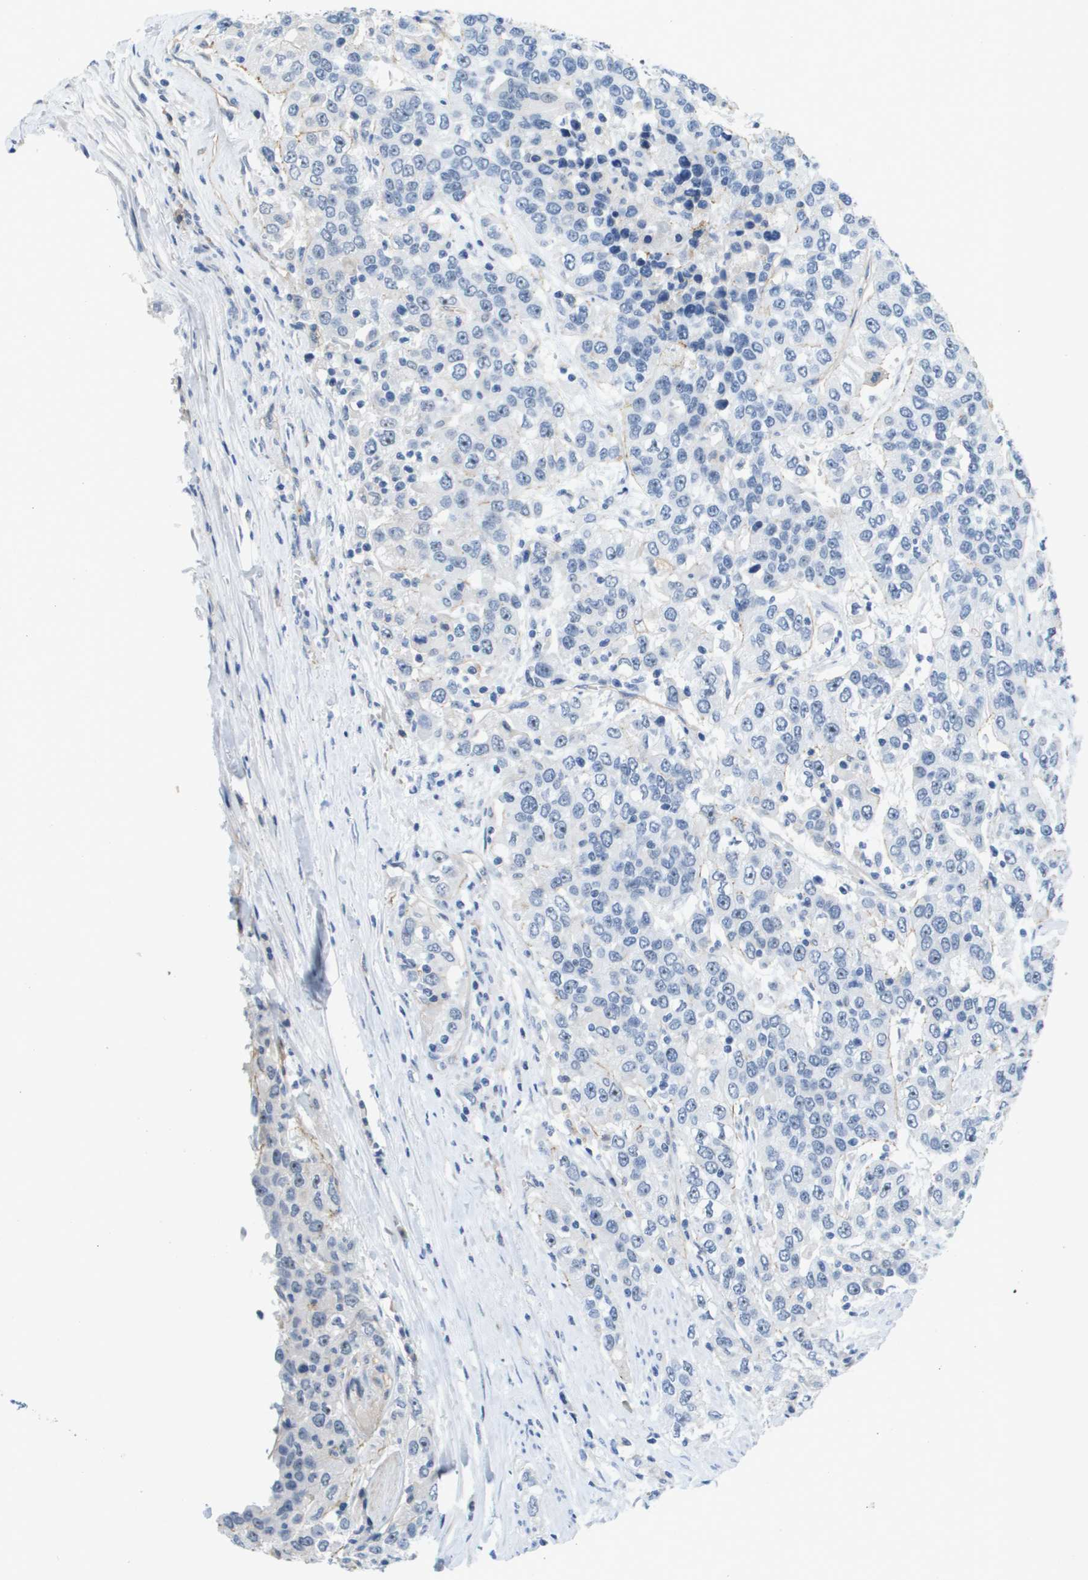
{"staining": {"intensity": "negative", "quantity": "none", "location": "none"}, "tissue": "urothelial cancer", "cell_type": "Tumor cells", "image_type": "cancer", "snomed": [{"axis": "morphology", "description": "Urothelial carcinoma, High grade"}, {"axis": "topography", "description": "Urinary bladder"}], "caption": "Micrograph shows no protein positivity in tumor cells of urothelial cancer tissue.", "gene": "ITGA6", "patient": {"sex": "female", "age": 80}}